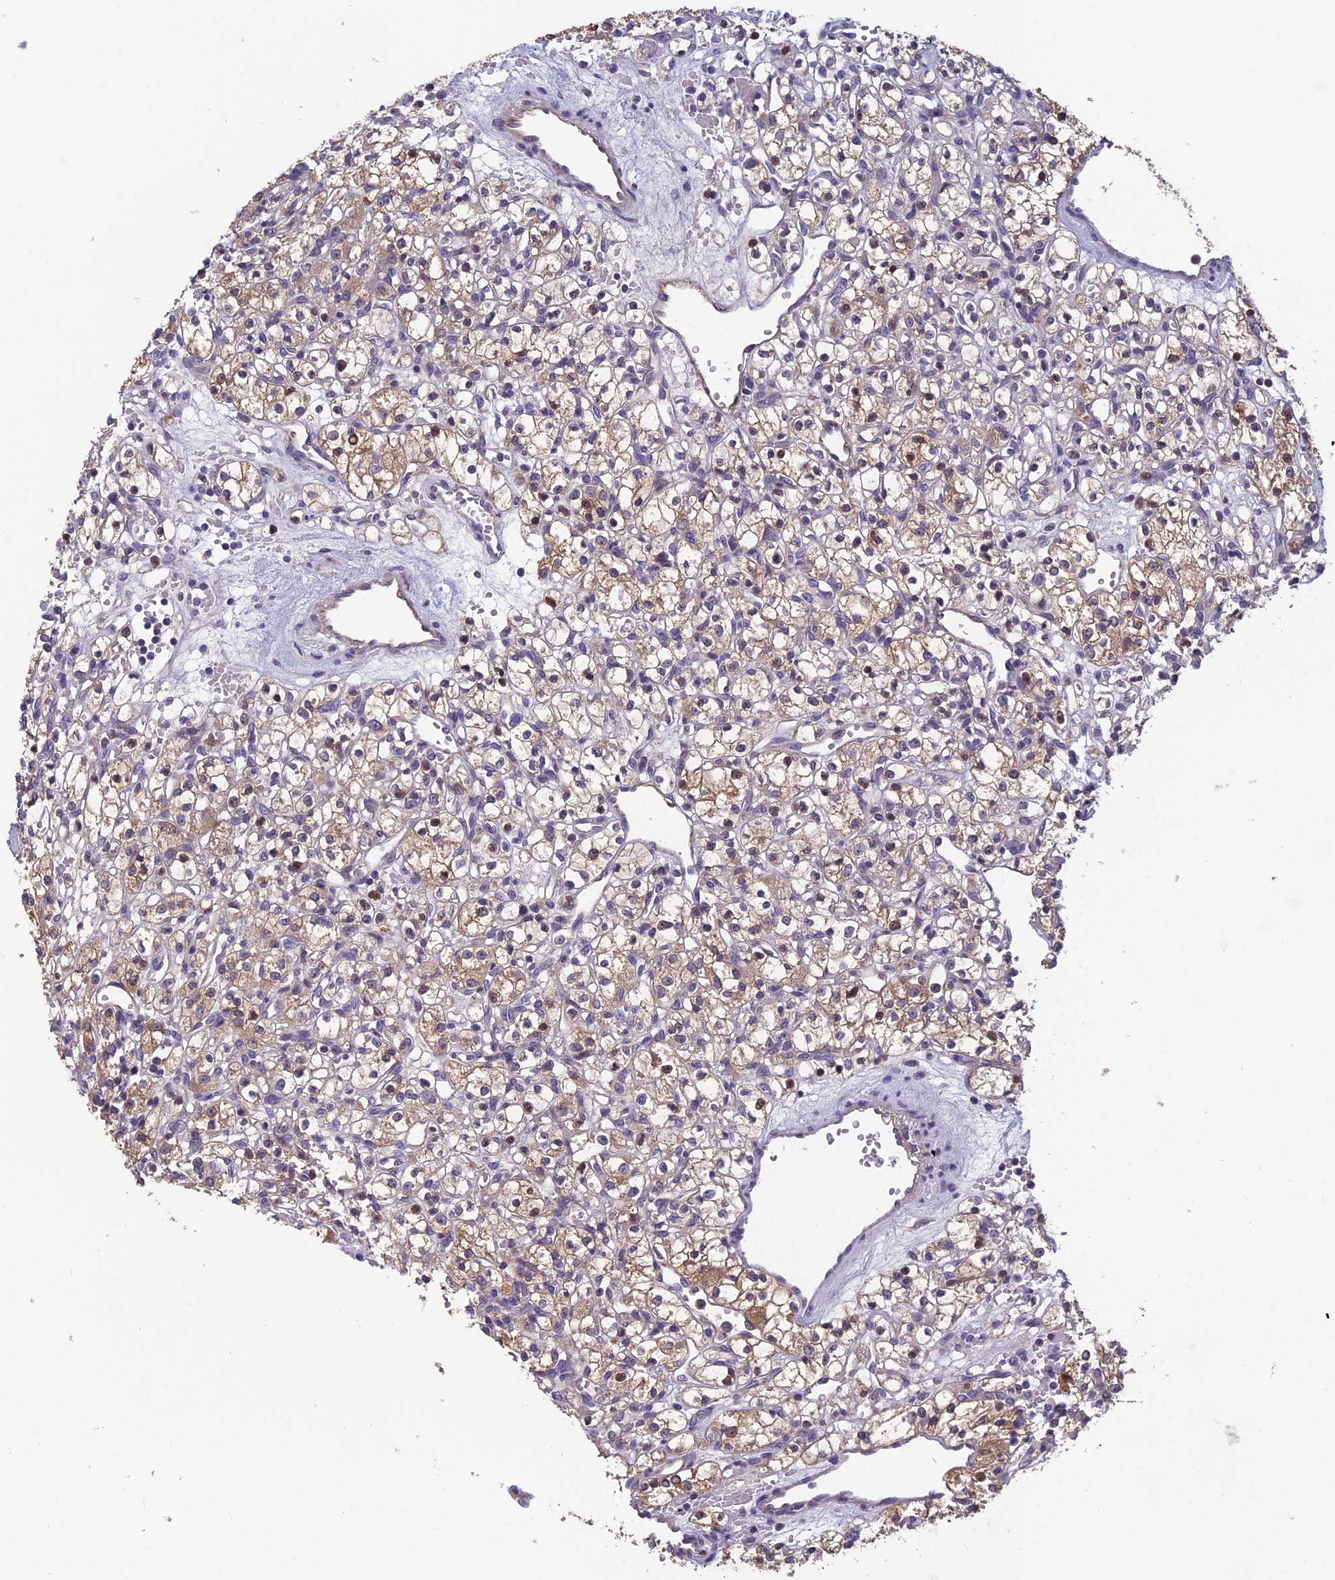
{"staining": {"intensity": "weak", "quantity": ">75%", "location": "cytoplasmic/membranous"}, "tissue": "renal cancer", "cell_type": "Tumor cells", "image_type": "cancer", "snomed": [{"axis": "morphology", "description": "Adenocarcinoma, NOS"}, {"axis": "topography", "description": "Kidney"}], "caption": "Immunohistochemical staining of renal cancer (adenocarcinoma) demonstrates low levels of weak cytoplasmic/membranous protein expression in approximately >75% of tumor cells. (brown staining indicates protein expression, while blue staining denotes nuclei).", "gene": "HECA", "patient": {"sex": "female", "age": 59}}